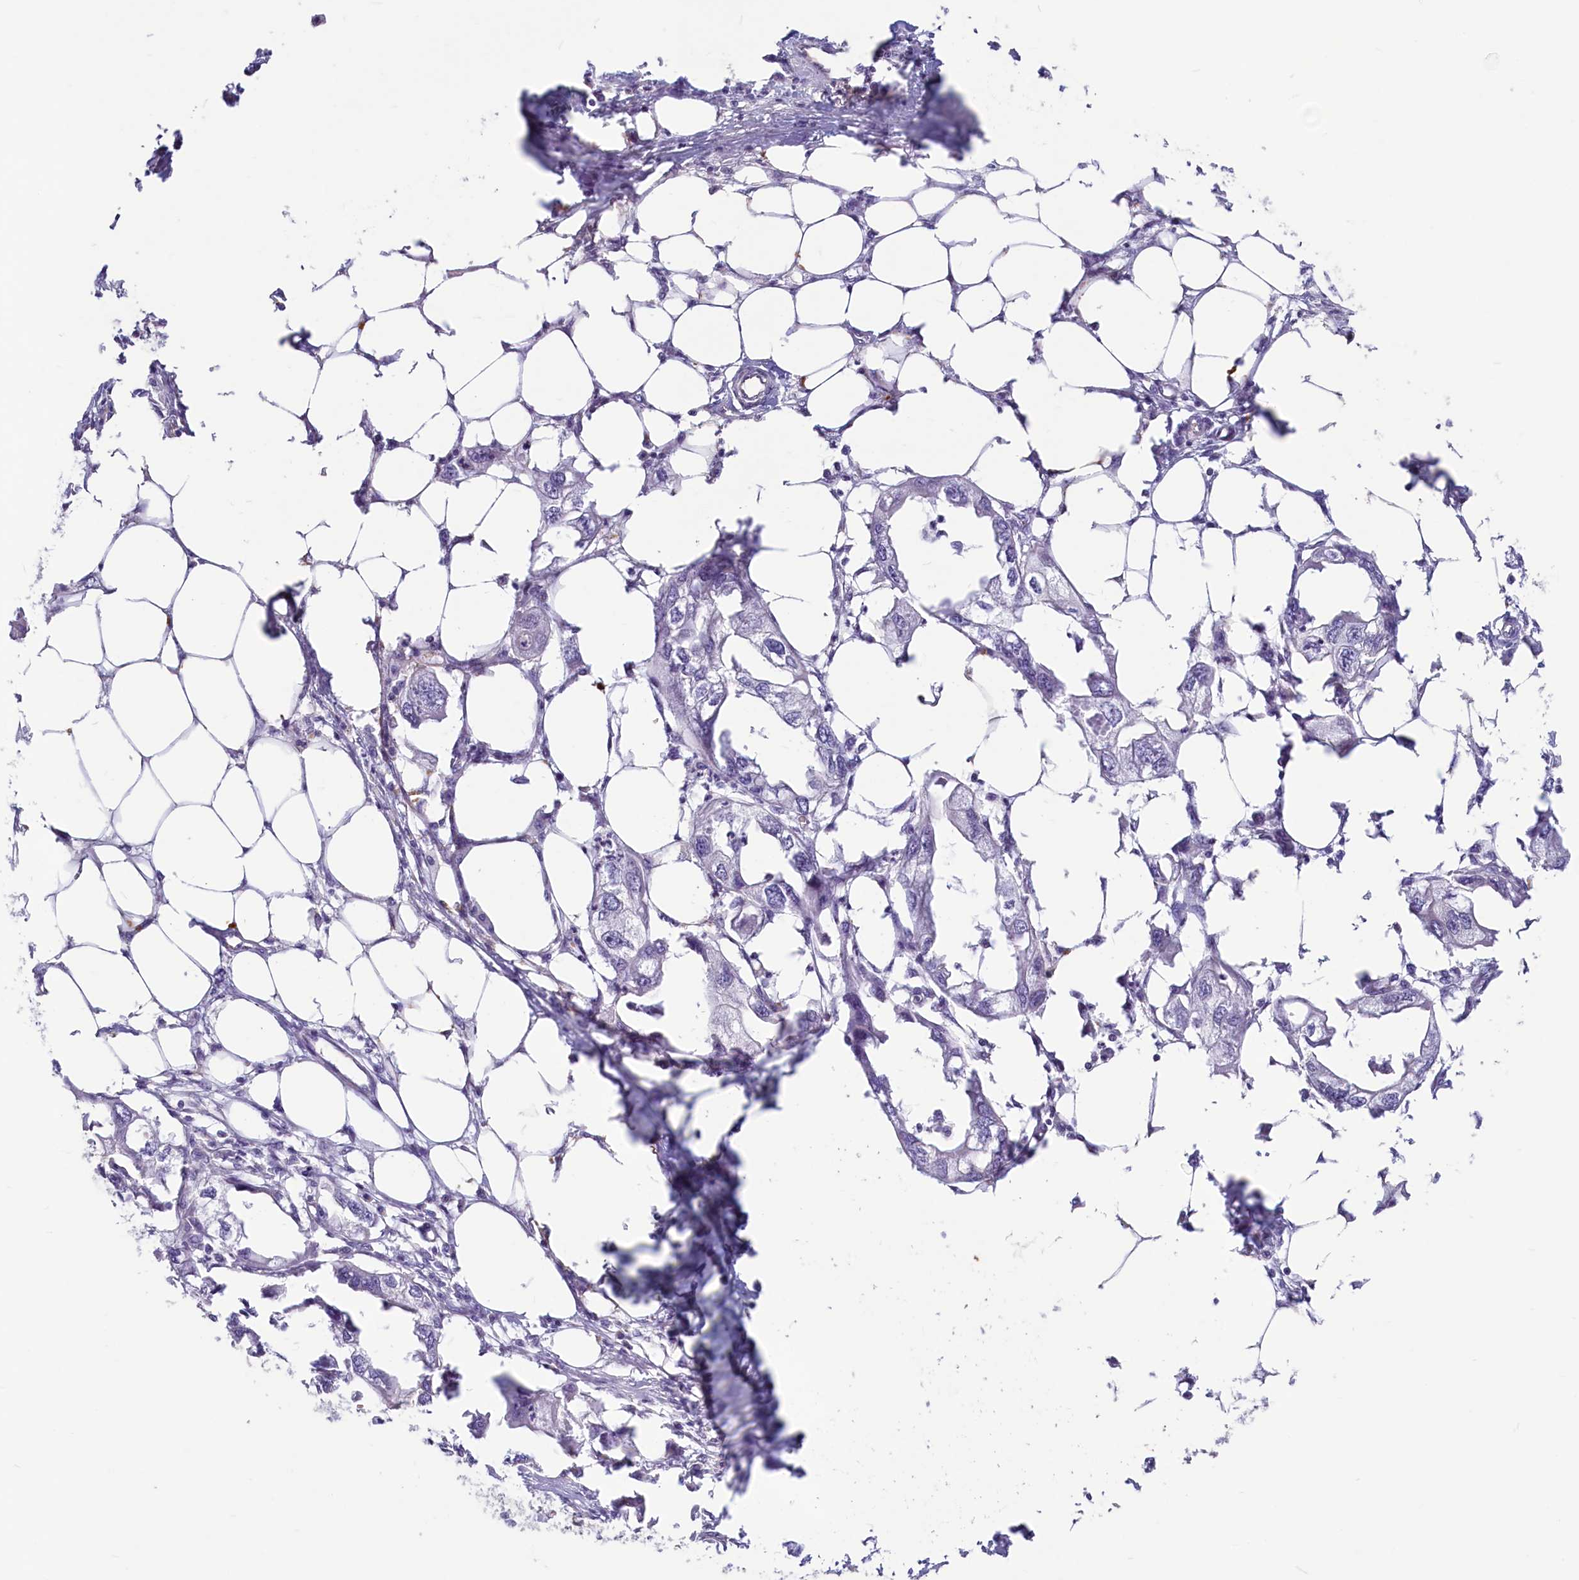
{"staining": {"intensity": "negative", "quantity": "none", "location": "none"}, "tissue": "endometrial cancer", "cell_type": "Tumor cells", "image_type": "cancer", "snomed": [{"axis": "morphology", "description": "Adenocarcinoma, NOS"}, {"axis": "morphology", "description": "Adenocarcinoma, metastatic, NOS"}, {"axis": "topography", "description": "Adipose tissue"}, {"axis": "topography", "description": "Endometrium"}], "caption": "DAB immunohistochemical staining of endometrial adenocarcinoma displays no significant expression in tumor cells.", "gene": "PROCR", "patient": {"sex": "female", "age": 67}}